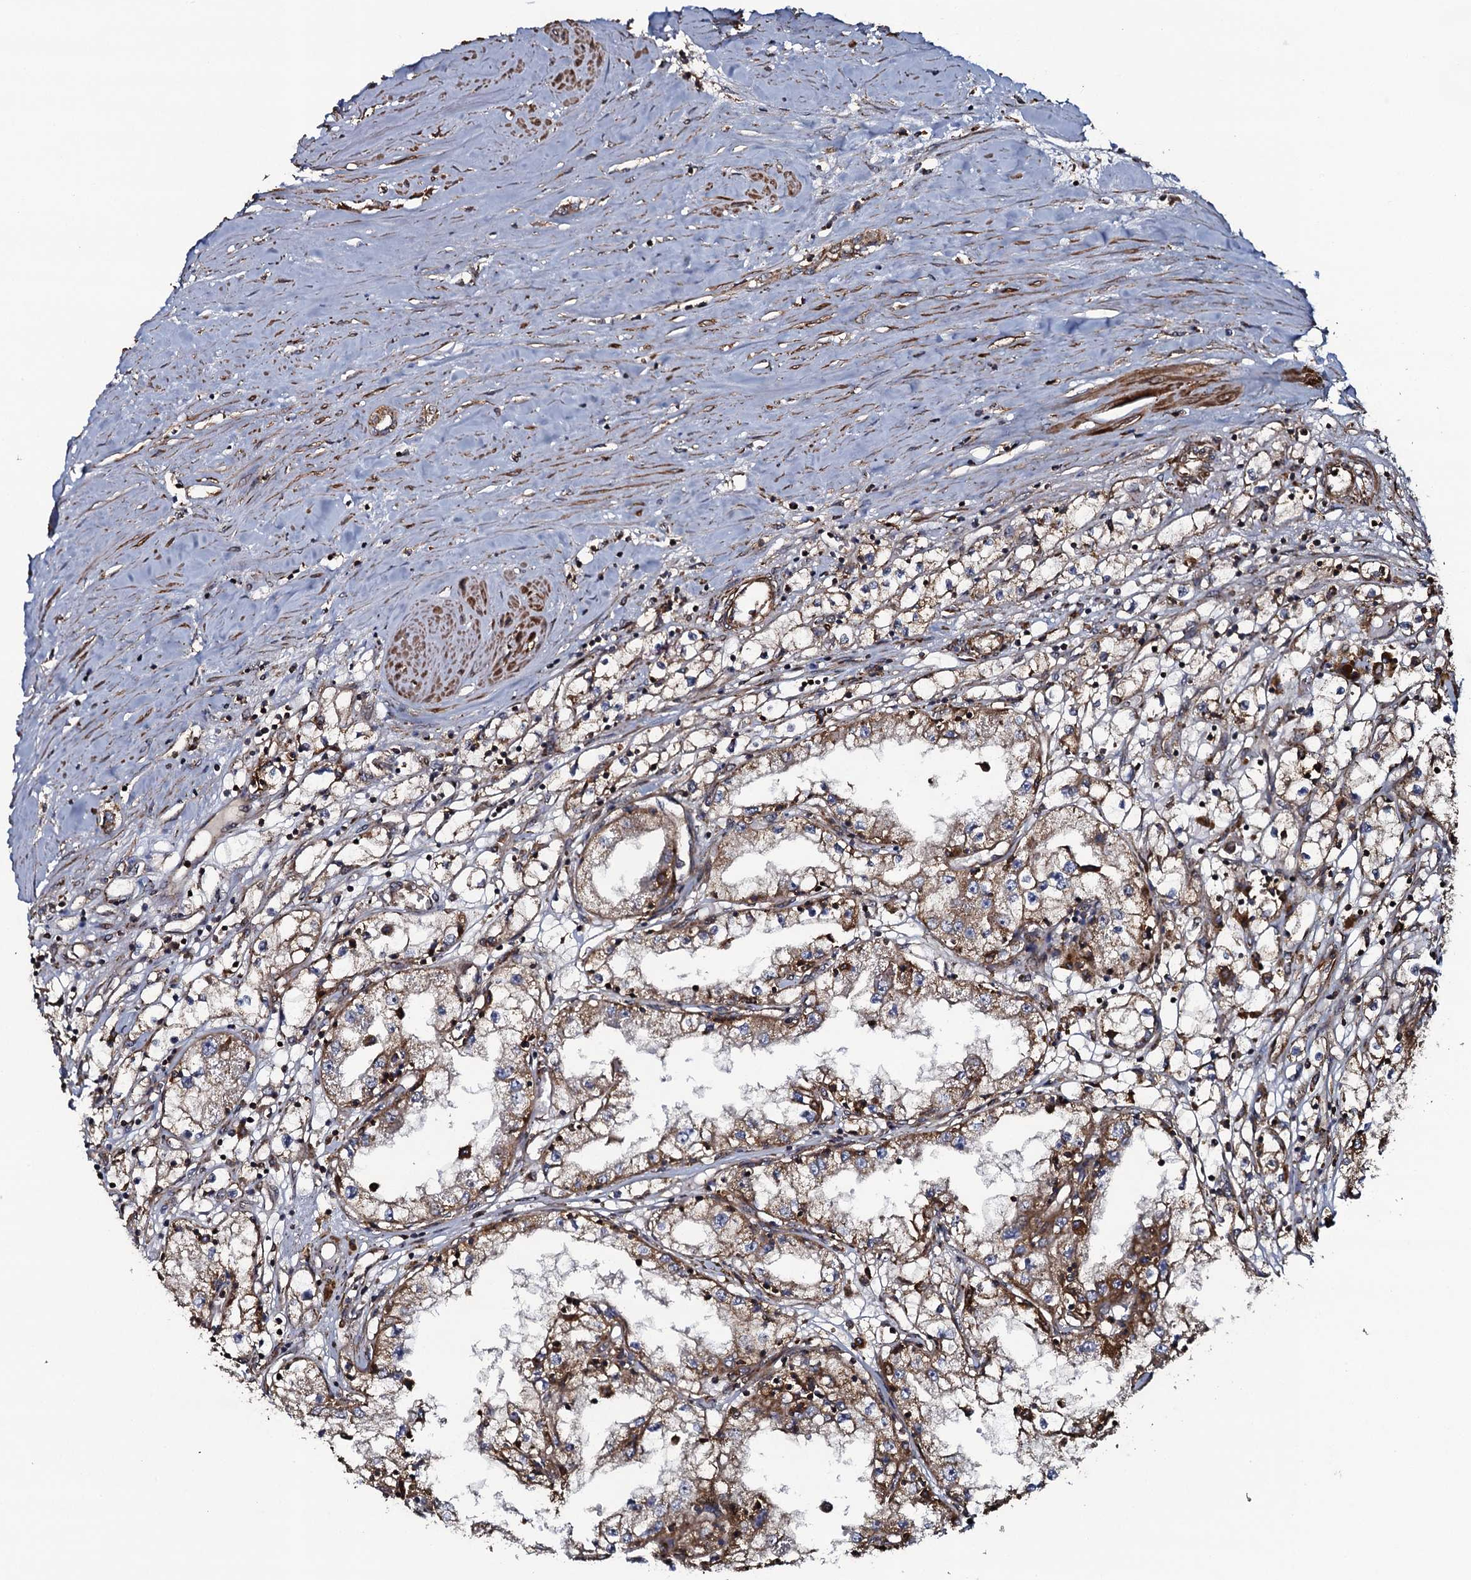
{"staining": {"intensity": "moderate", "quantity": ">75%", "location": "cytoplasmic/membranous"}, "tissue": "renal cancer", "cell_type": "Tumor cells", "image_type": "cancer", "snomed": [{"axis": "morphology", "description": "Adenocarcinoma, NOS"}, {"axis": "topography", "description": "Kidney"}], "caption": "Immunohistochemical staining of human renal cancer exhibits medium levels of moderate cytoplasmic/membranous staining in about >75% of tumor cells.", "gene": "VWA8", "patient": {"sex": "male", "age": 56}}